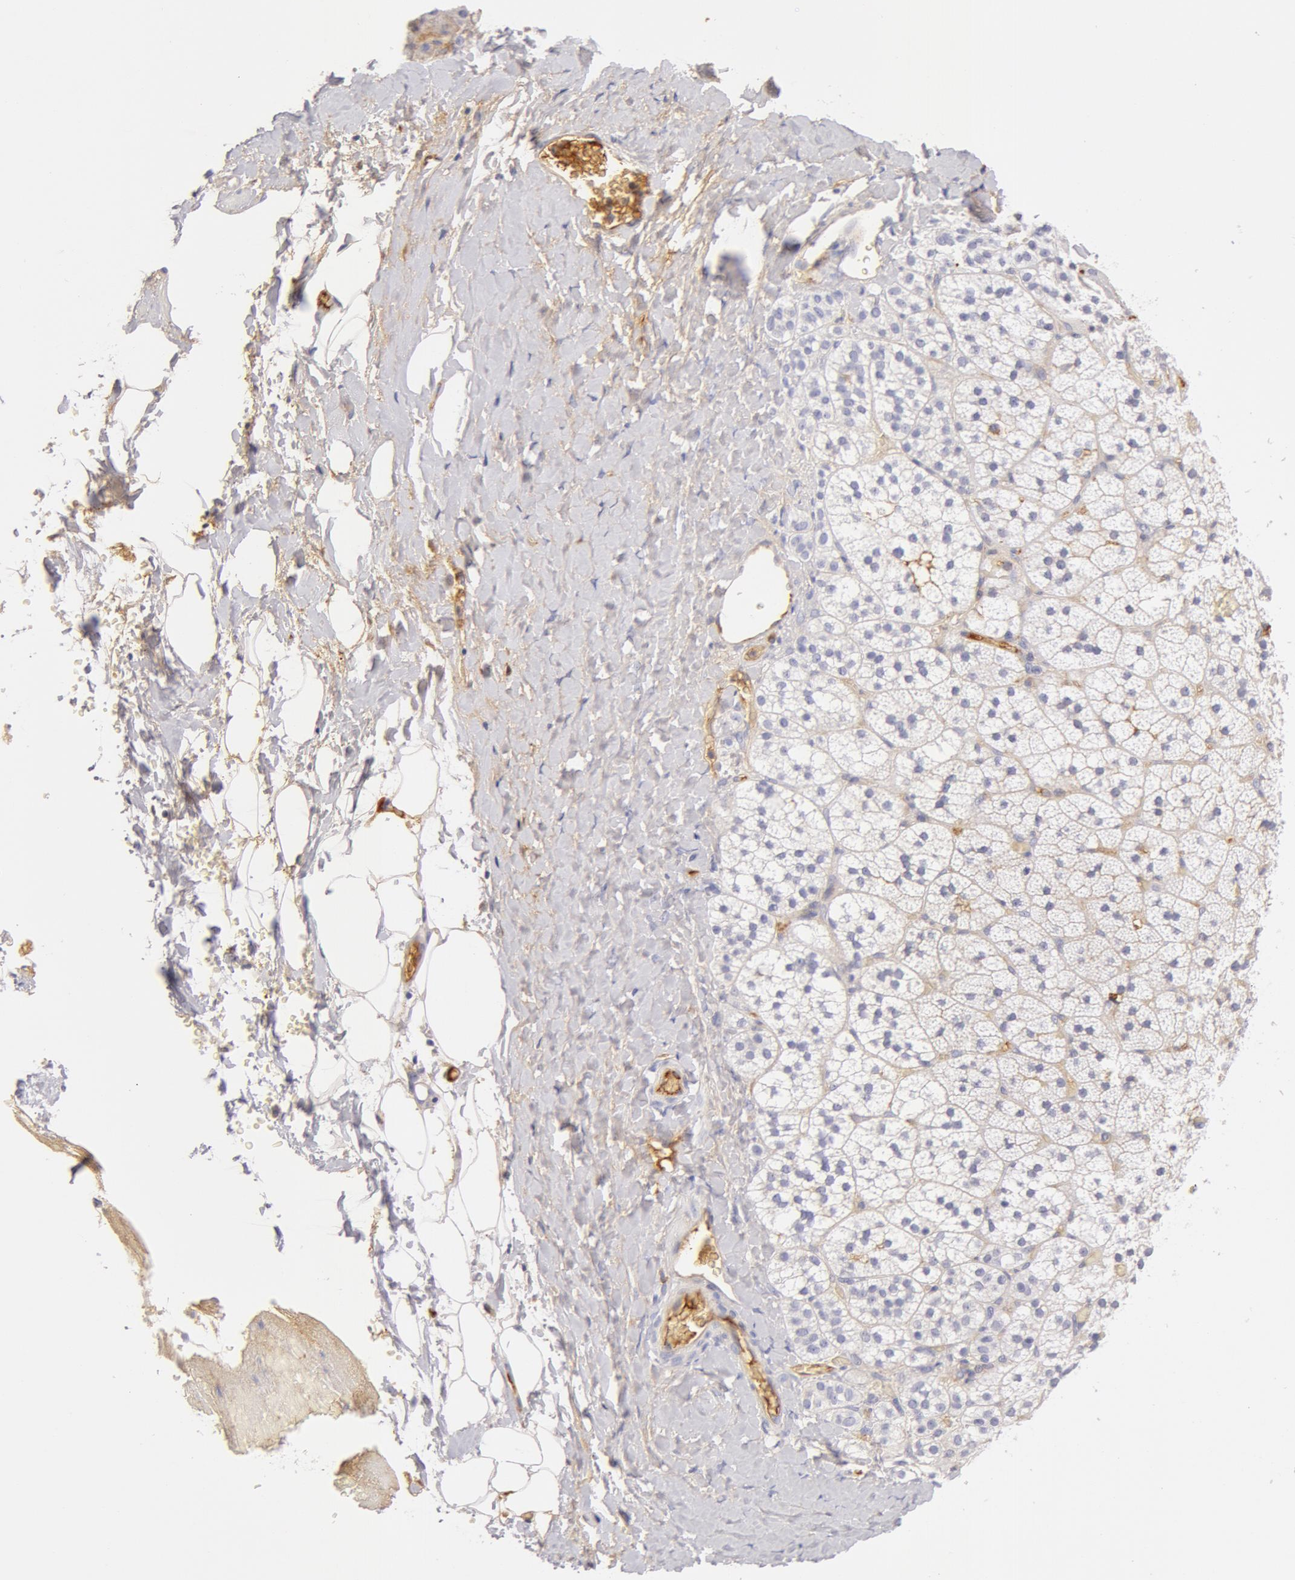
{"staining": {"intensity": "negative", "quantity": "none", "location": "none"}, "tissue": "adrenal gland", "cell_type": "Glandular cells", "image_type": "normal", "snomed": [{"axis": "morphology", "description": "Normal tissue, NOS"}, {"axis": "topography", "description": "Adrenal gland"}], "caption": "High magnification brightfield microscopy of unremarkable adrenal gland stained with DAB (brown) and counterstained with hematoxylin (blue): glandular cells show no significant expression.", "gene": "AHSG", "patient": {"sex": "male", "age": 53}}